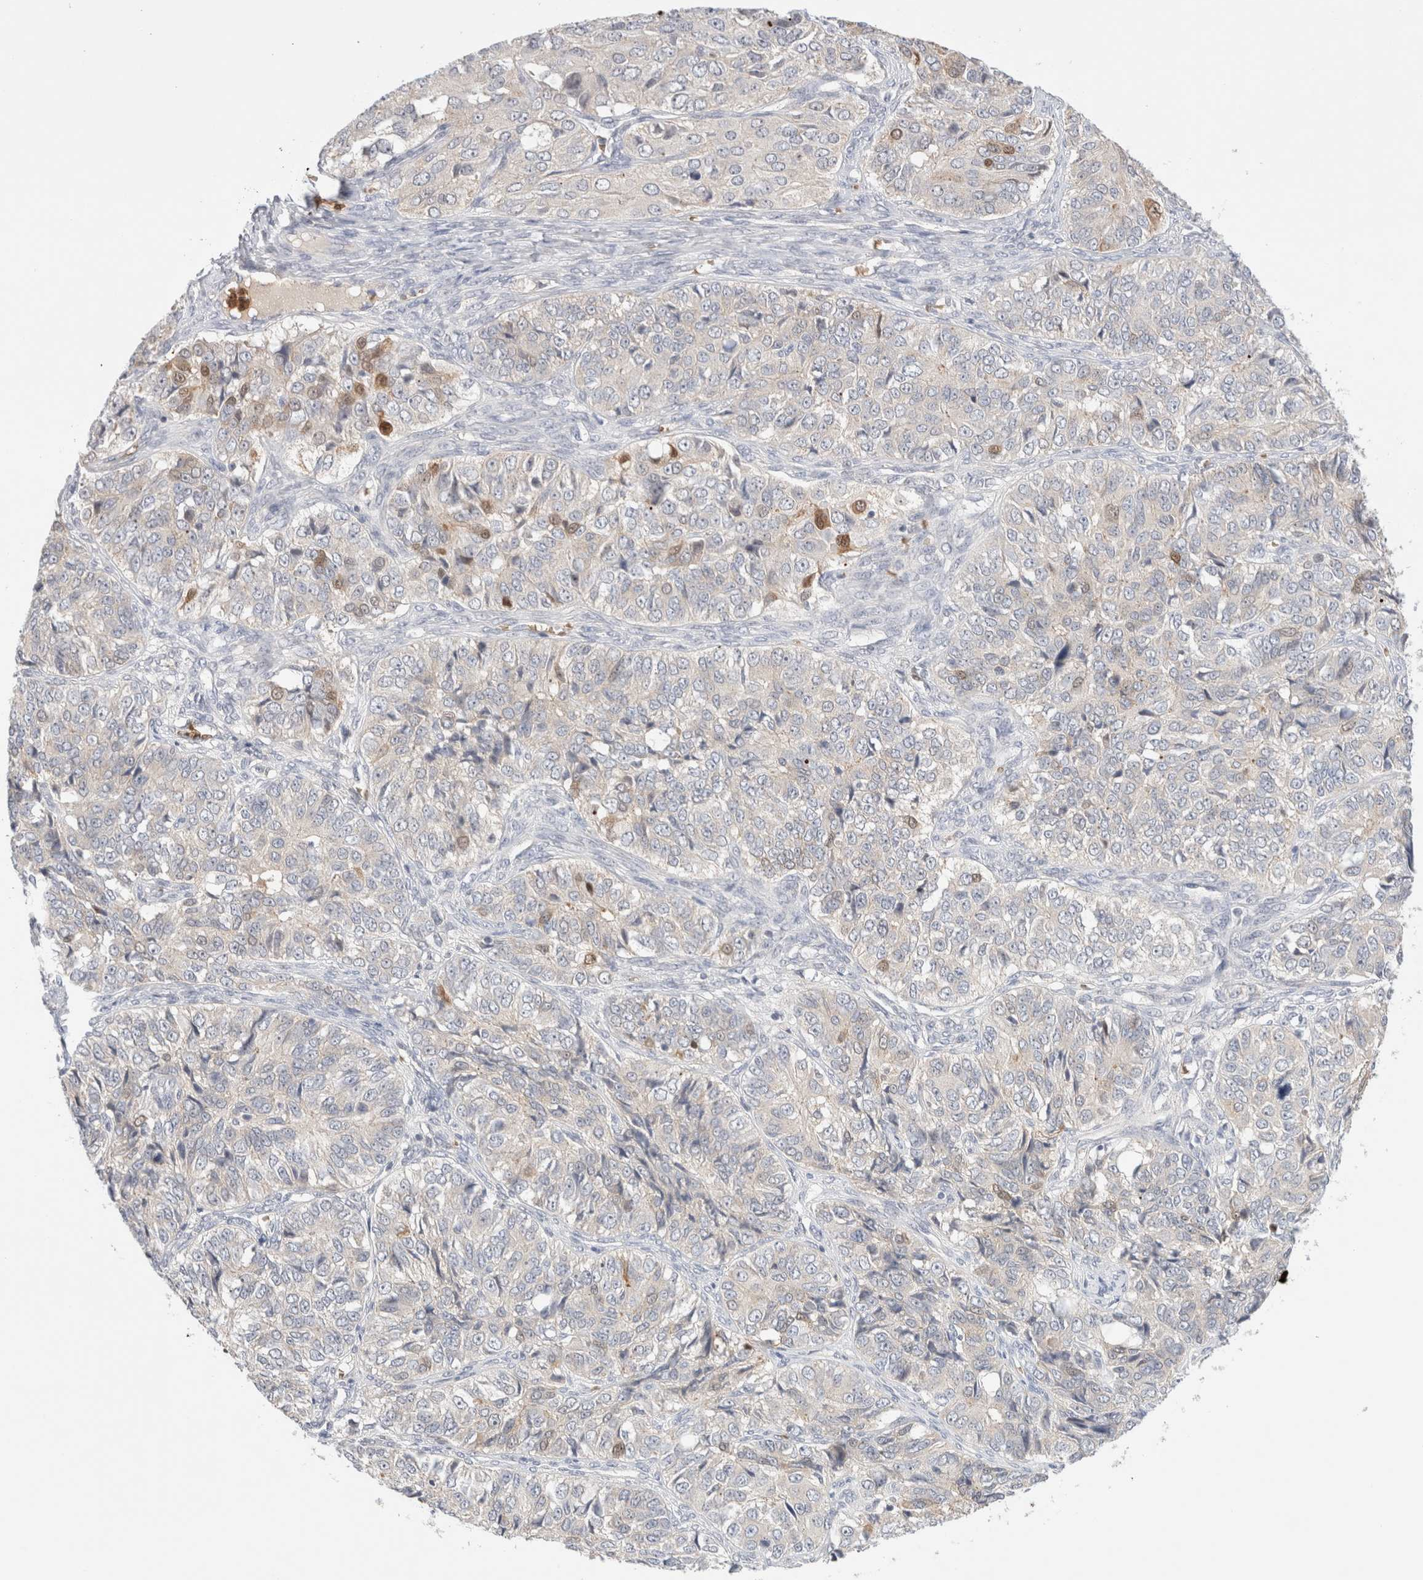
{"staining": {"intensity": "weak", "quantity": "<25%", "location": "cytoplasmic/membranous"}, "tissue": "ovarian cancer", "cell_type": "Tumor cells", "image_type": "cancer", "snomed": [{"axis": "morphology", "description": "Carcinoma, endometroid"}, {"axis": "topography", "description": "Ovary"}], "caption": "A histopathology image of endometroid carcinoma (ovarian) stained for a protein exhibits no brown staining in tumor cells. The staining was performed using DAB to visualize the protein expression in brown, while the nuclei were stained in blue with hematoxylin (Magnification: 20x).", "gene": "MST1", "patient": {"sex": "female", "age": 51}}